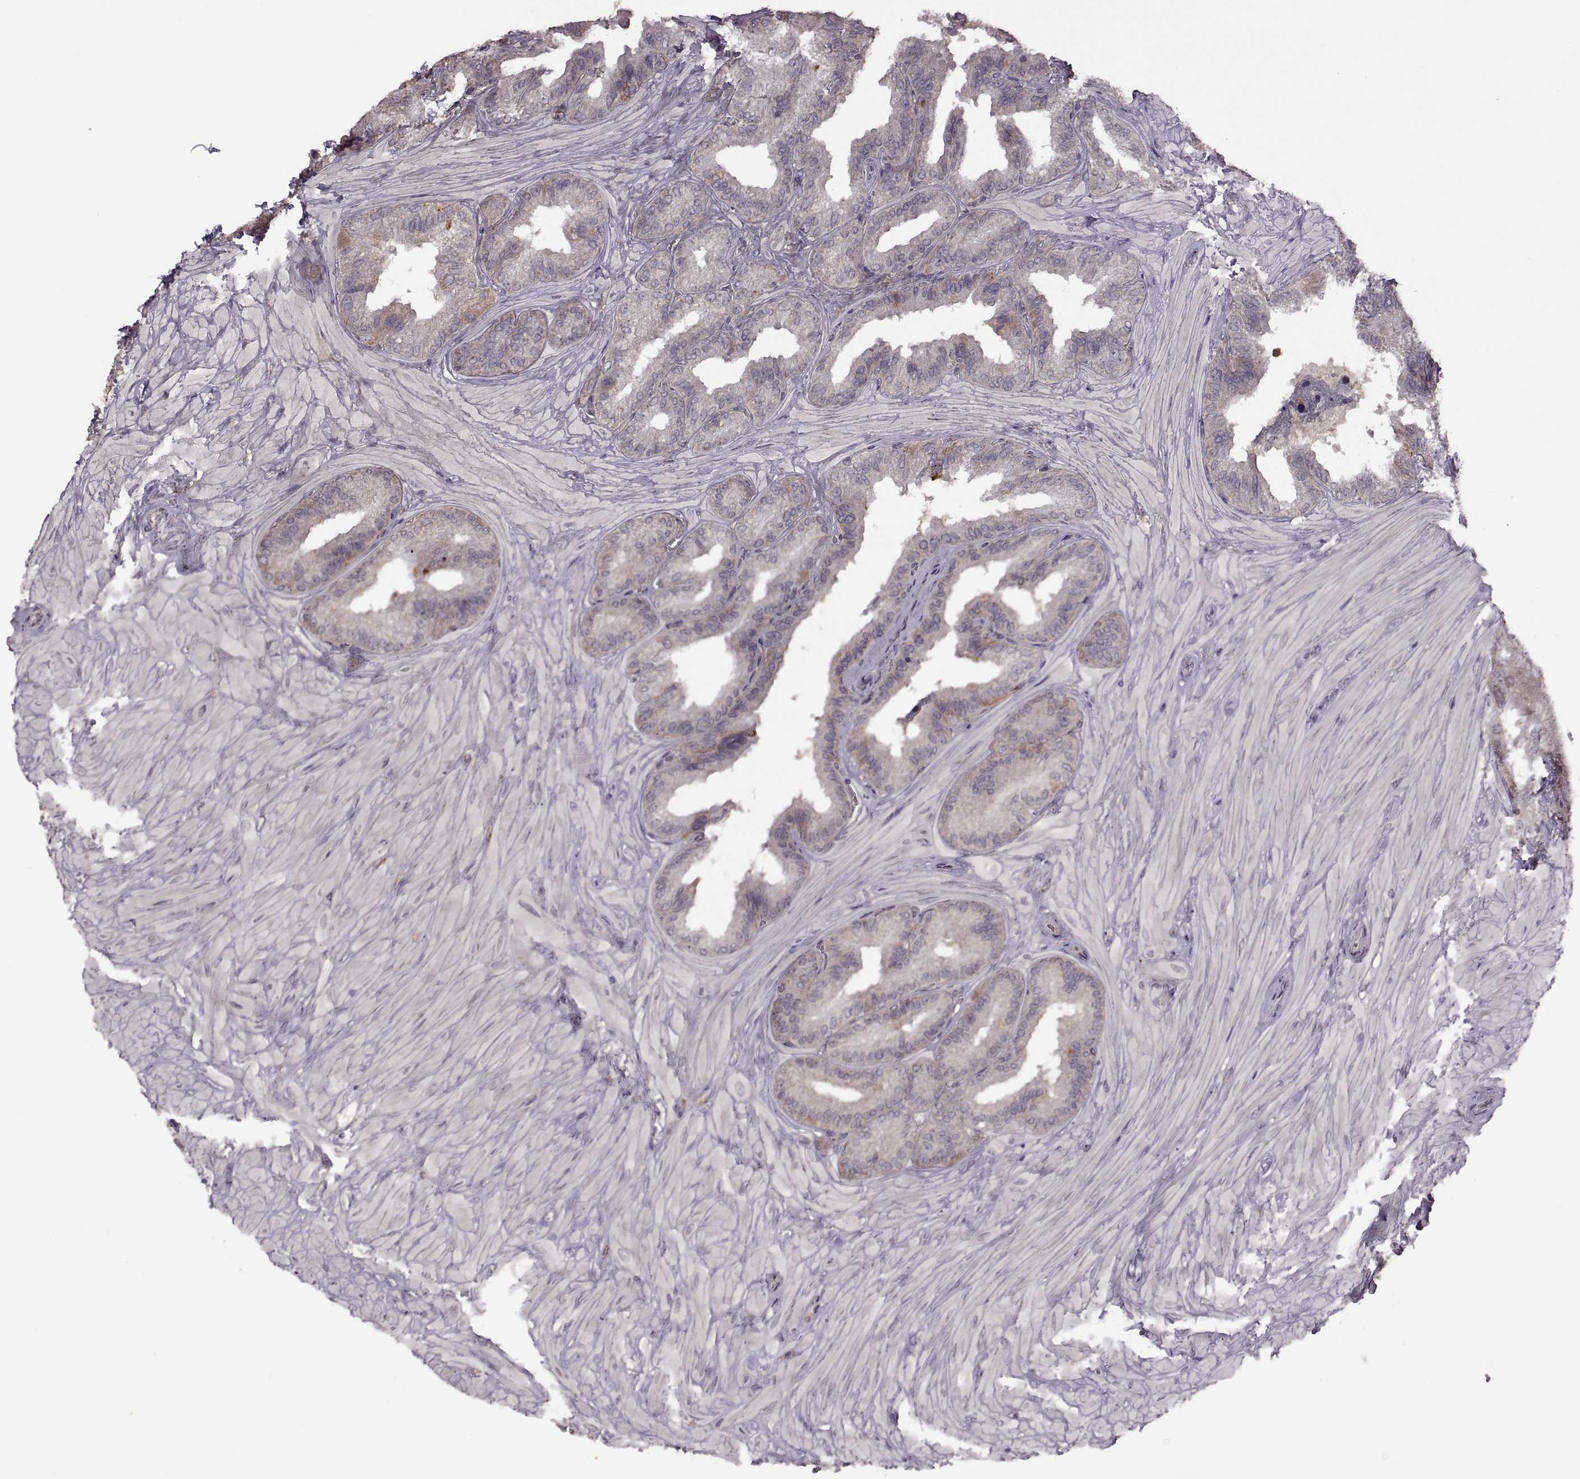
{"staining": {"intensity": "weak", "quantity": "<25%", "location": "cytoplasmic/membranous"}, "tissue": "seminal vesicle", "cell_type": "Glandular cells", "image_type": "normal", "snomed": [{"axis": "morphology", "description": "Normal tissue, NOS"}, {"axis": "topography", "description": "Seminal veicle"}], "caption": "An immunohistochemistry (IHC) image of normal seminal vesicle is shown. There is no staining in glandular cells of seminal vesicle. Brightfield microscopy of immunohistochemistry stained with DAB (brown) and hematoxylin (blue), captured at high magnification.", "gene": "PIERCE1", "patient": {"sex": "male", "age": 37}}